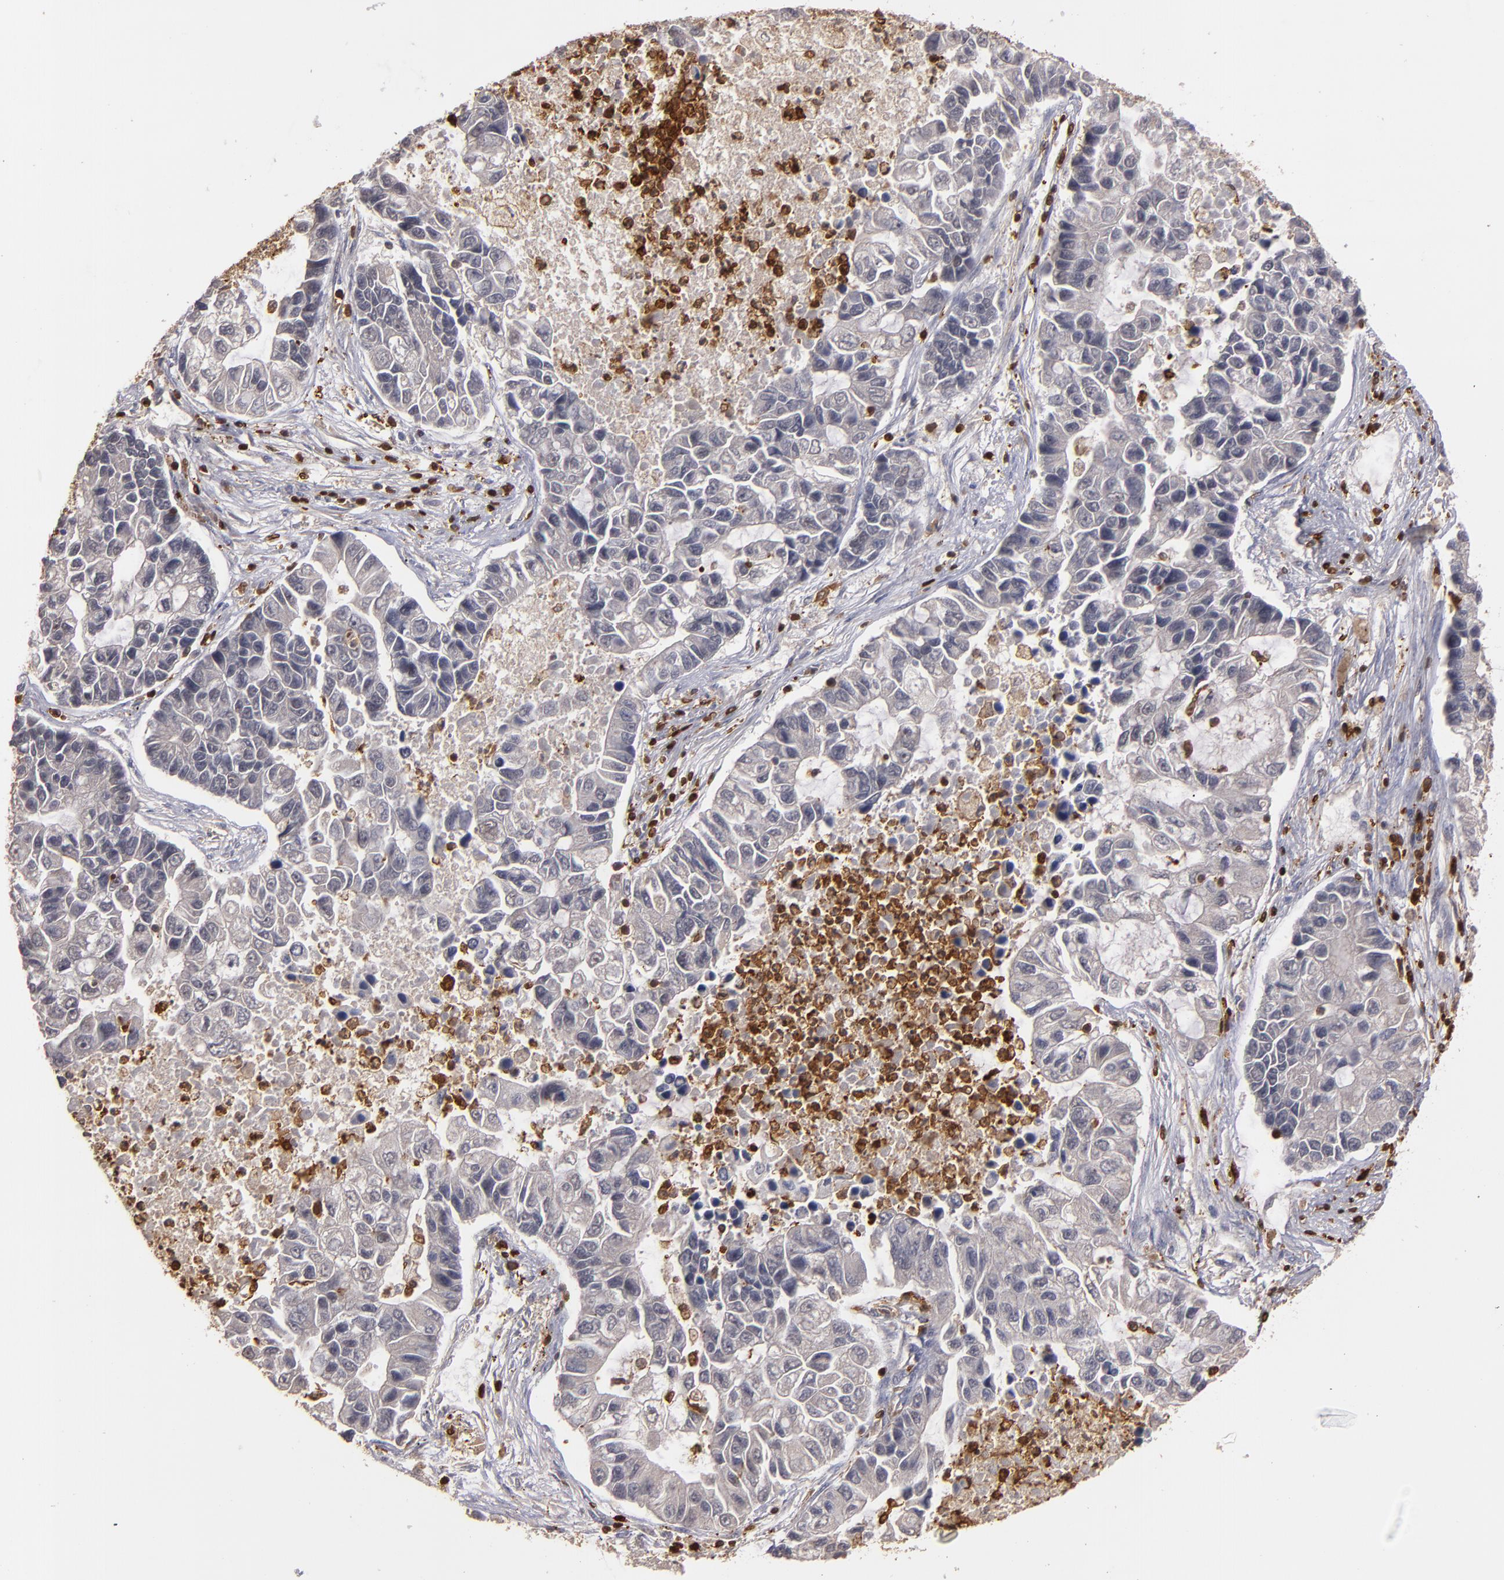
{"staining": {"intensity": "negative", "quantity": "none", "location": "none"}, "tissue": "lung cancer", "cell_type": "Tumor cells", "image_type": "cancer", "snomed": [{"axis": "morphology", "description": "Adenocarcinoma, NOS"}, {"axis": "topography", "description": "Lung"}], "caption": "Micrograph shows no significant protein positivity in tumor cells of adenocarcinoma (lung).", "gene": "WAS", "patient": {"sex": "female", "age": 51}}